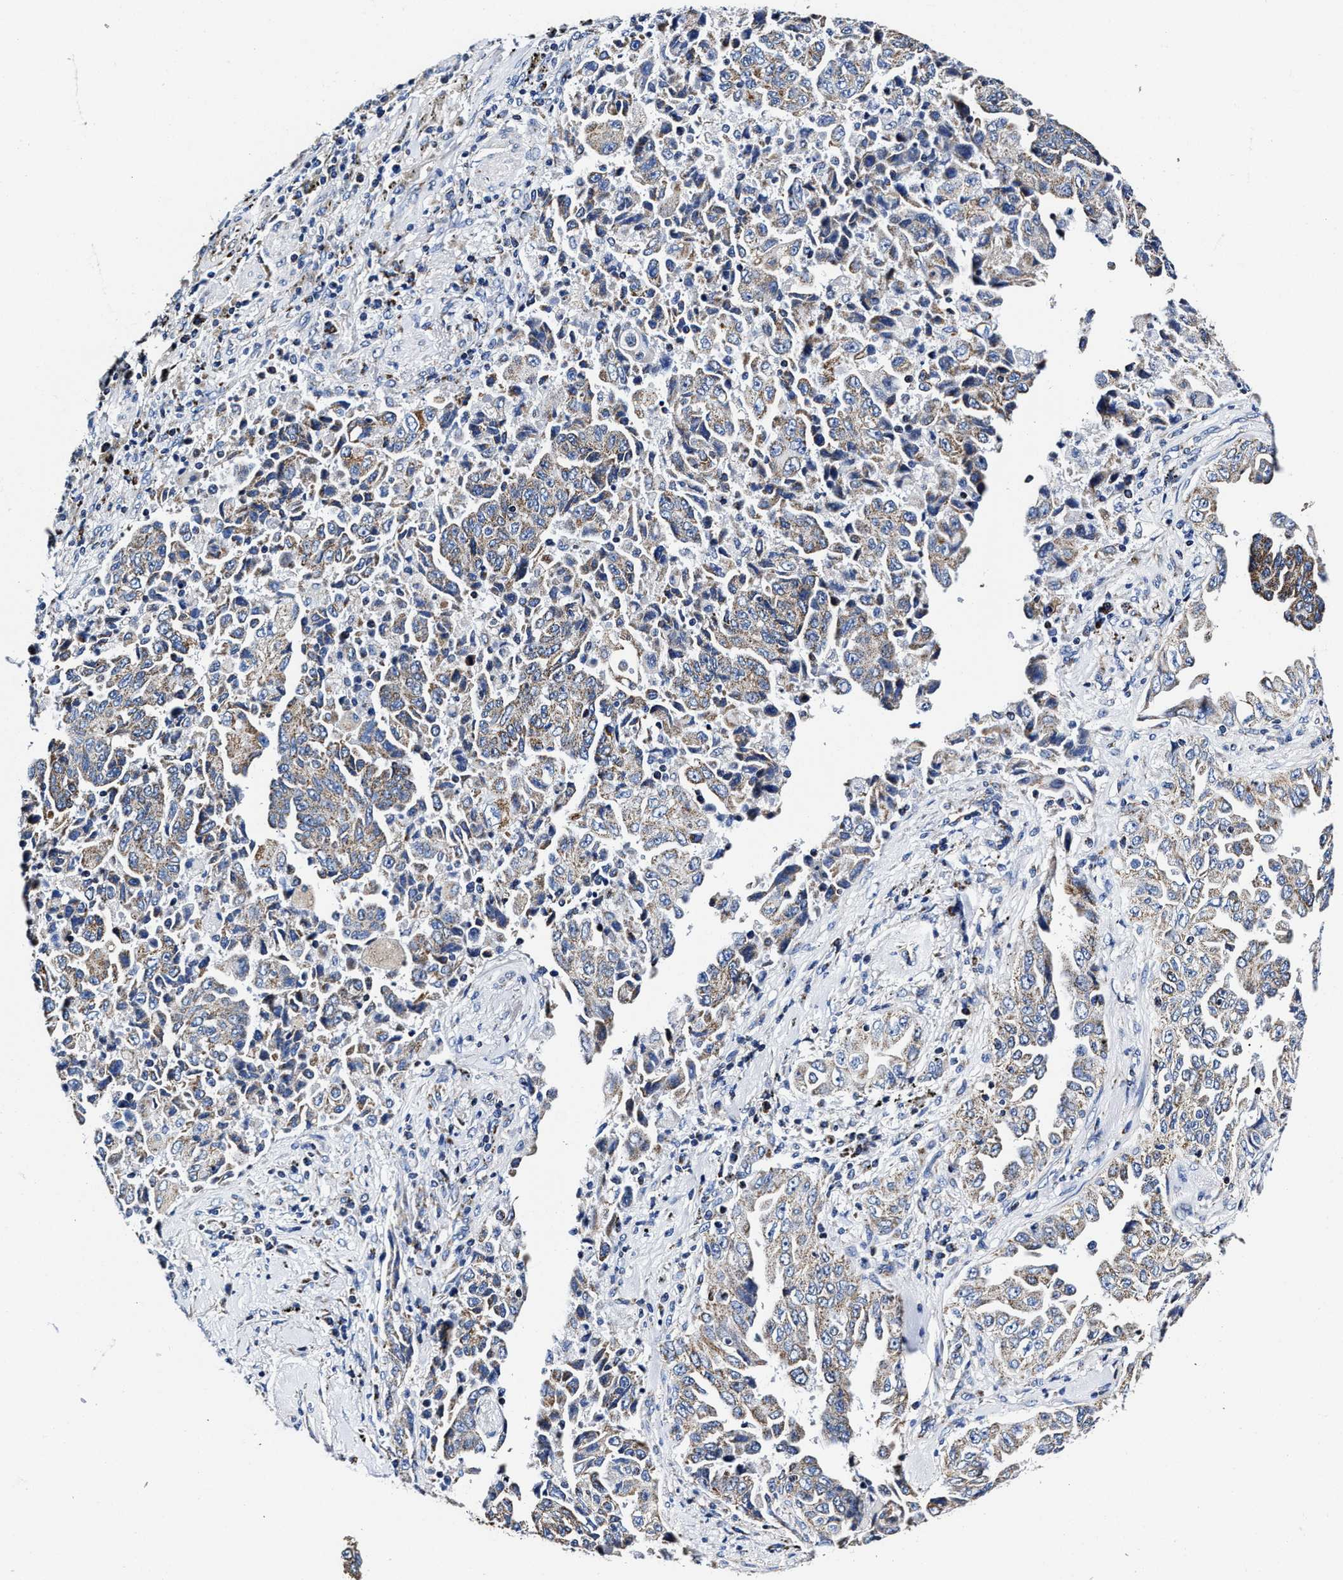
{"staining": {"intensity": "weak", "quantity": "25%-75%", "location": "cytoplasmic/membranous"}, "tissue": "lung cancer", "cell_type": "Tumor cells", "image_type": "cancer", "snomed": [{"axis": "morphology", "description": "Adenocarcinoma, NOS"}, {"axis": "topography", "description": "Lung"}], "caption": "Human lung cancer (adenocarcinoma) stained for a protein (brown) reveals weak cytoplasmic/membranous positive positivity in approximately 25%-75% of tumor cells.", "gene": "HINT2", "patient": {"sex": "female", "age": 51}}